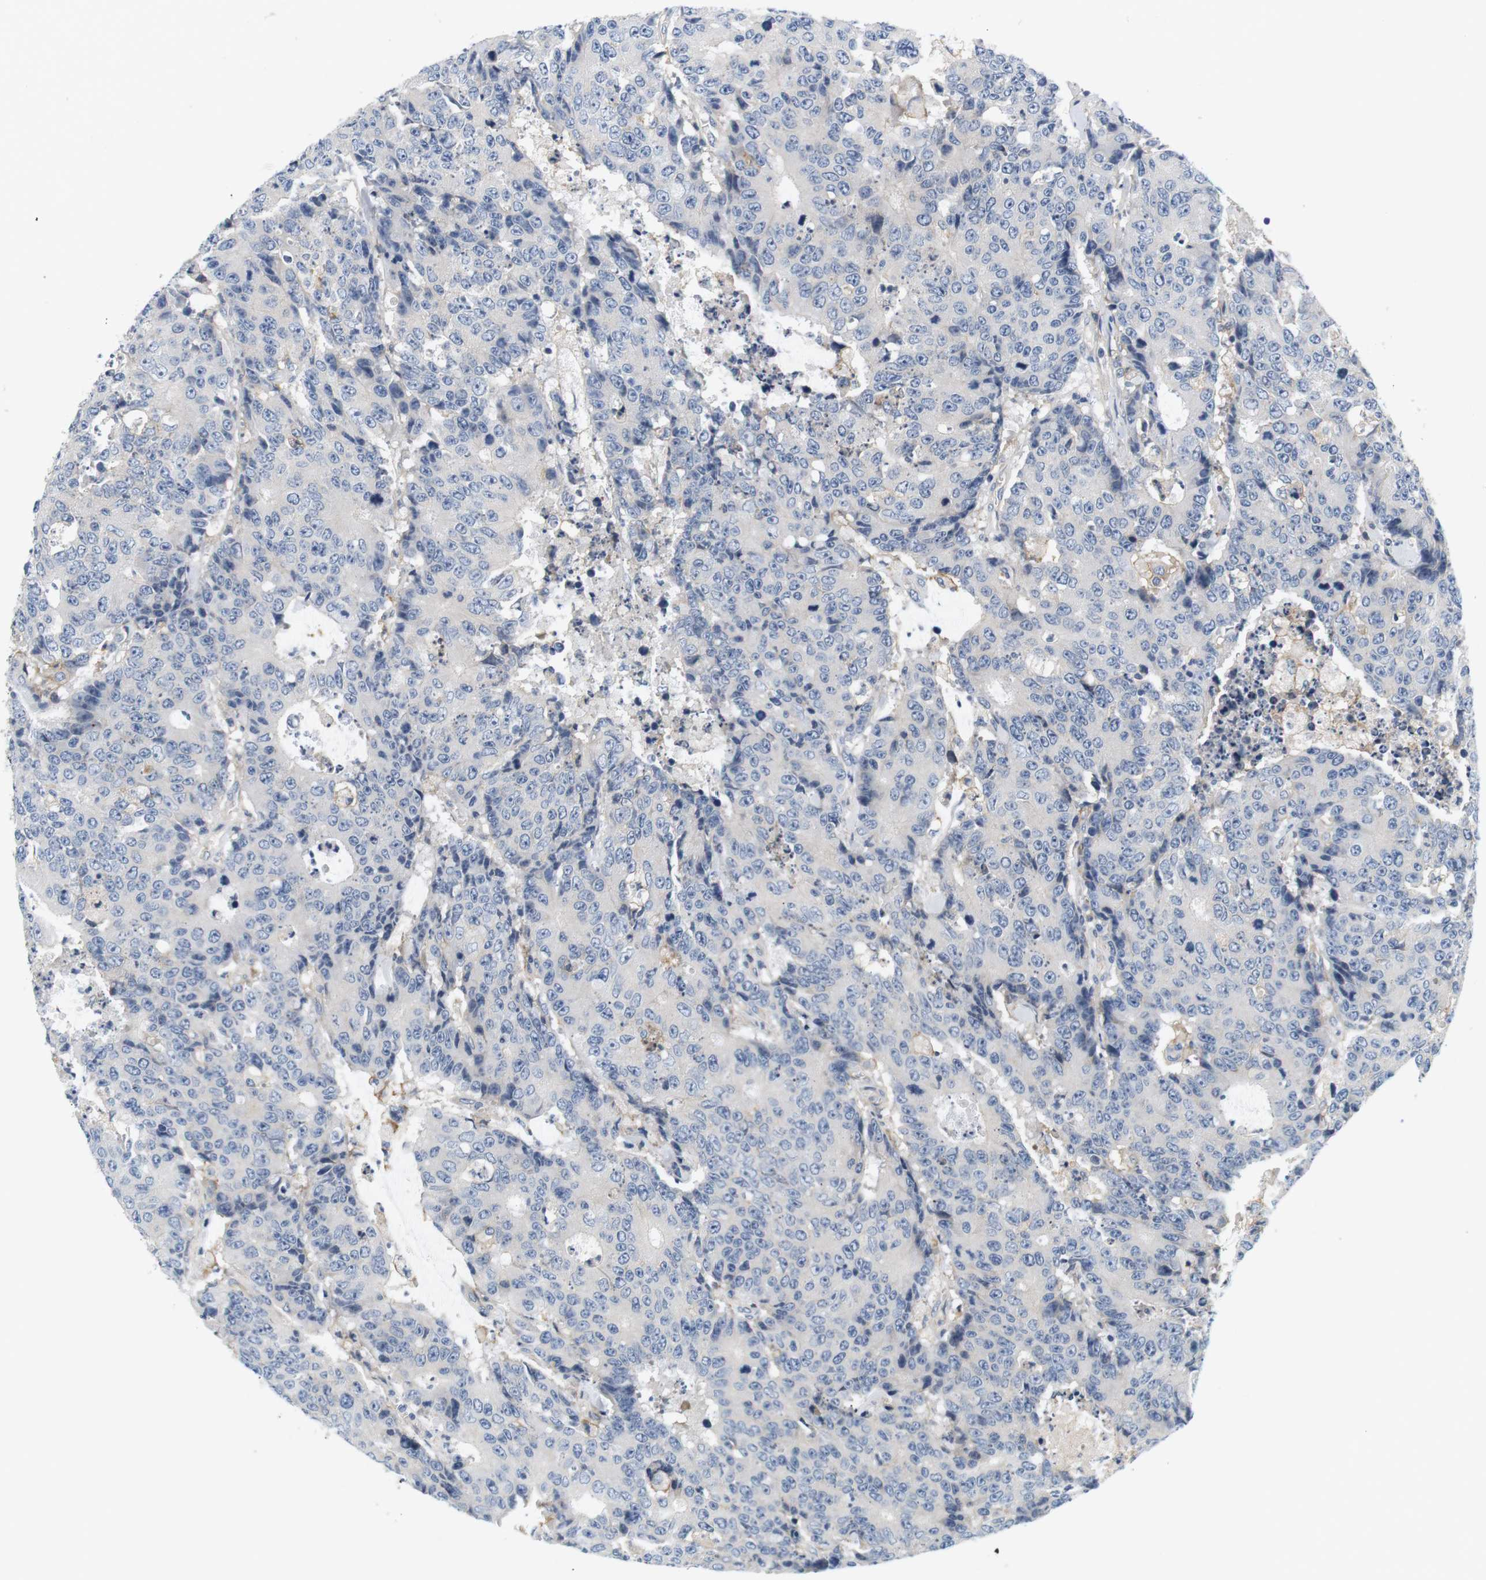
{"staining": {"intensity": "negative", "quantity": "none", "location": "none"}, "tissue": "colorectal cancer", "cell_type": "Tumor cells", "image_type": "cancer", "snomed": [{"axis": "morphology", "description": "Adenocarcinoma, NOS"}, {"axis": "topography", "description": "Colon"}], "caption": "Immunohistochemistry histopathology image of human colorectal cancer stained for a protein (brown), which shows no staining in tumor cells.", "gene": "SLC30A1", "patient": {"sex": "female", "age": 86}}